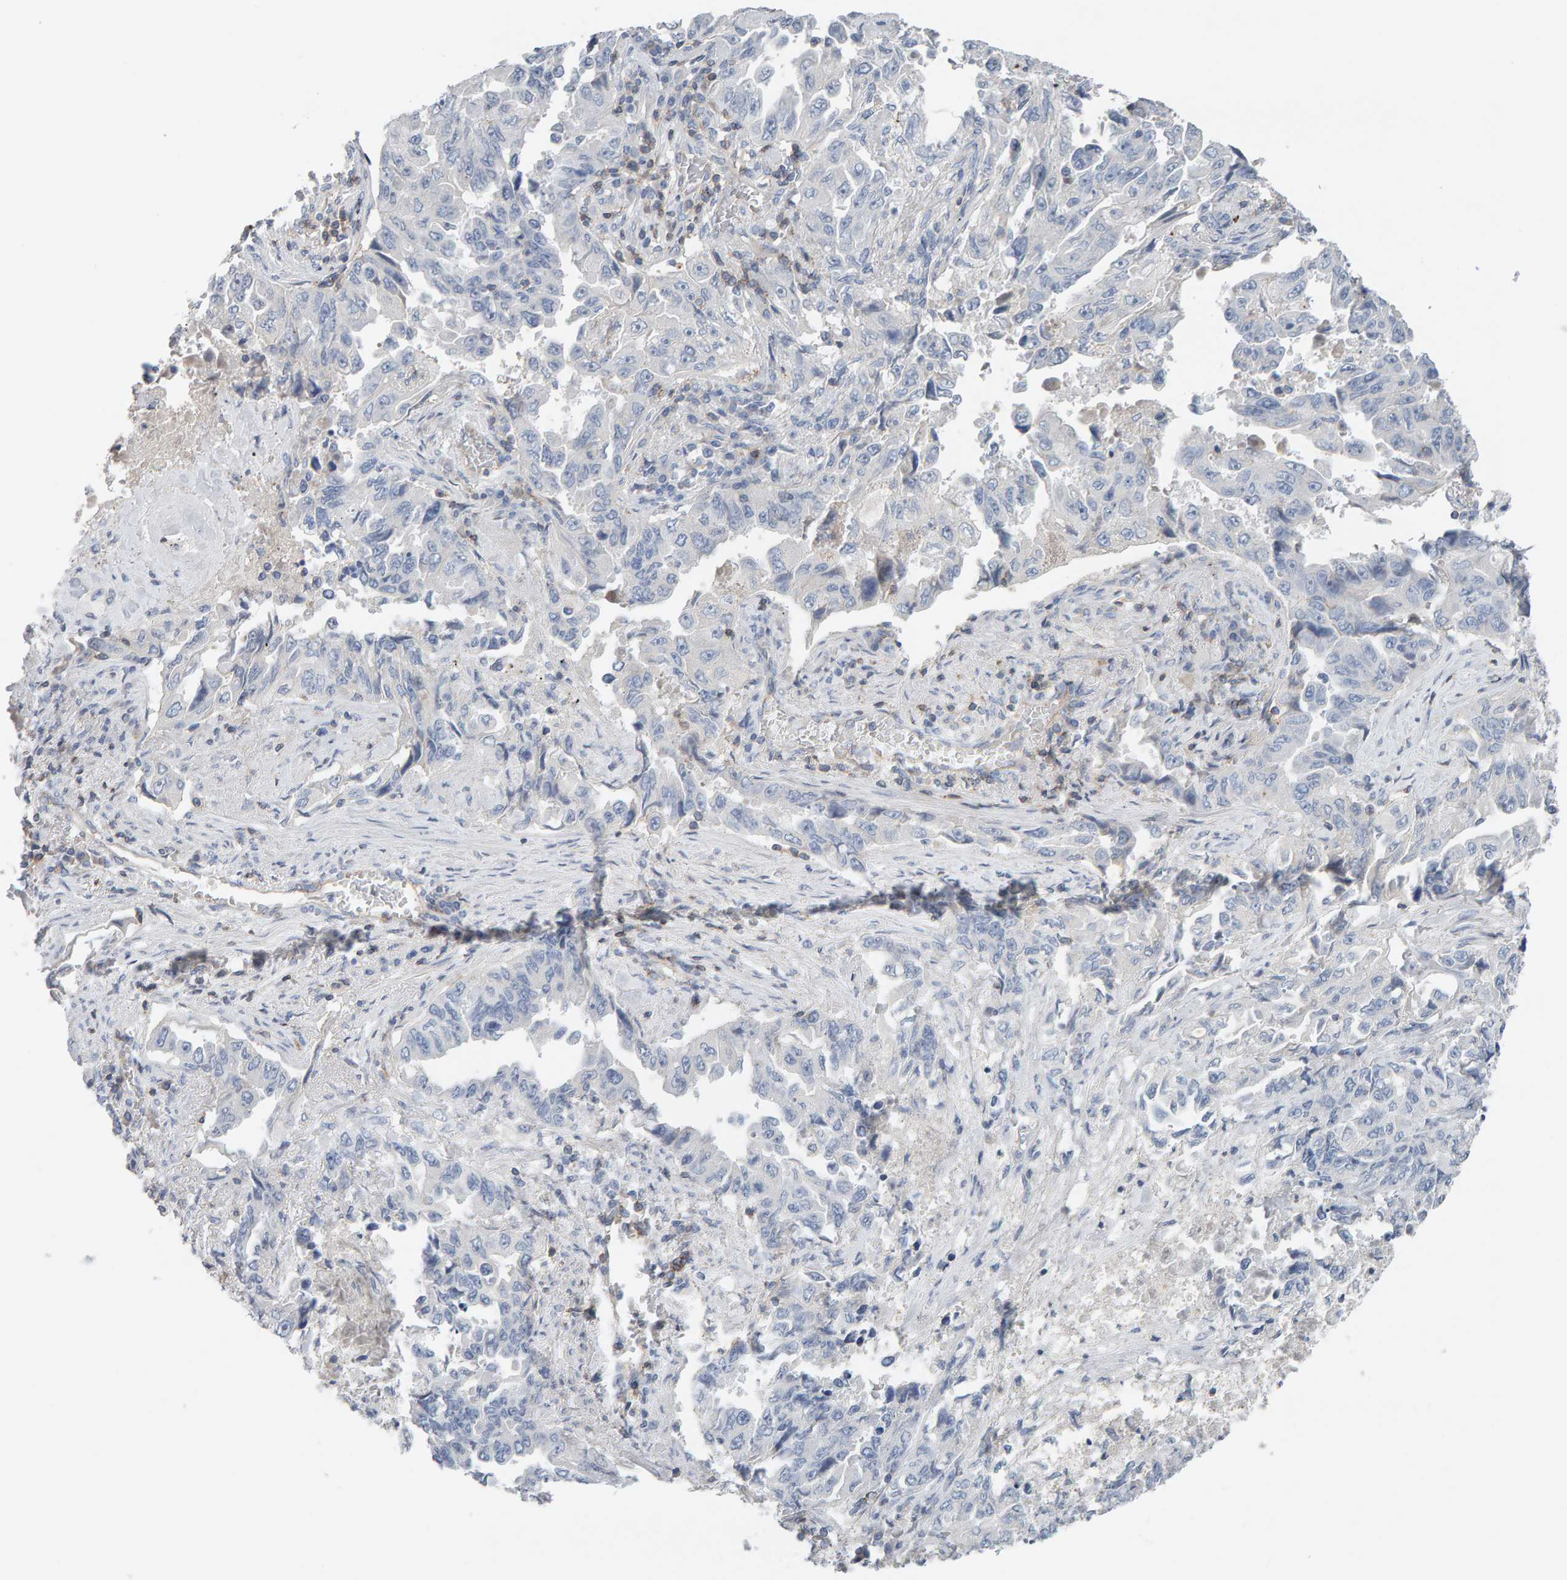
{"staining": {"intensity": "negative", "quantity": "none", "location": "none"}, "tissue": "lung cancer", "cell_type": "Tumor cells", "image_type": "cancer", "snomed": [{"axis": "morphology", "description": "Adenocarcinoma, NOS"}, {"axis": "topography", "description": "Lung"}], "caption": "IHC of lung cancer demonstrates no positivity in tumor cells.", "gene": "FYN", "patient": {"sex": "female", "age": 51}}